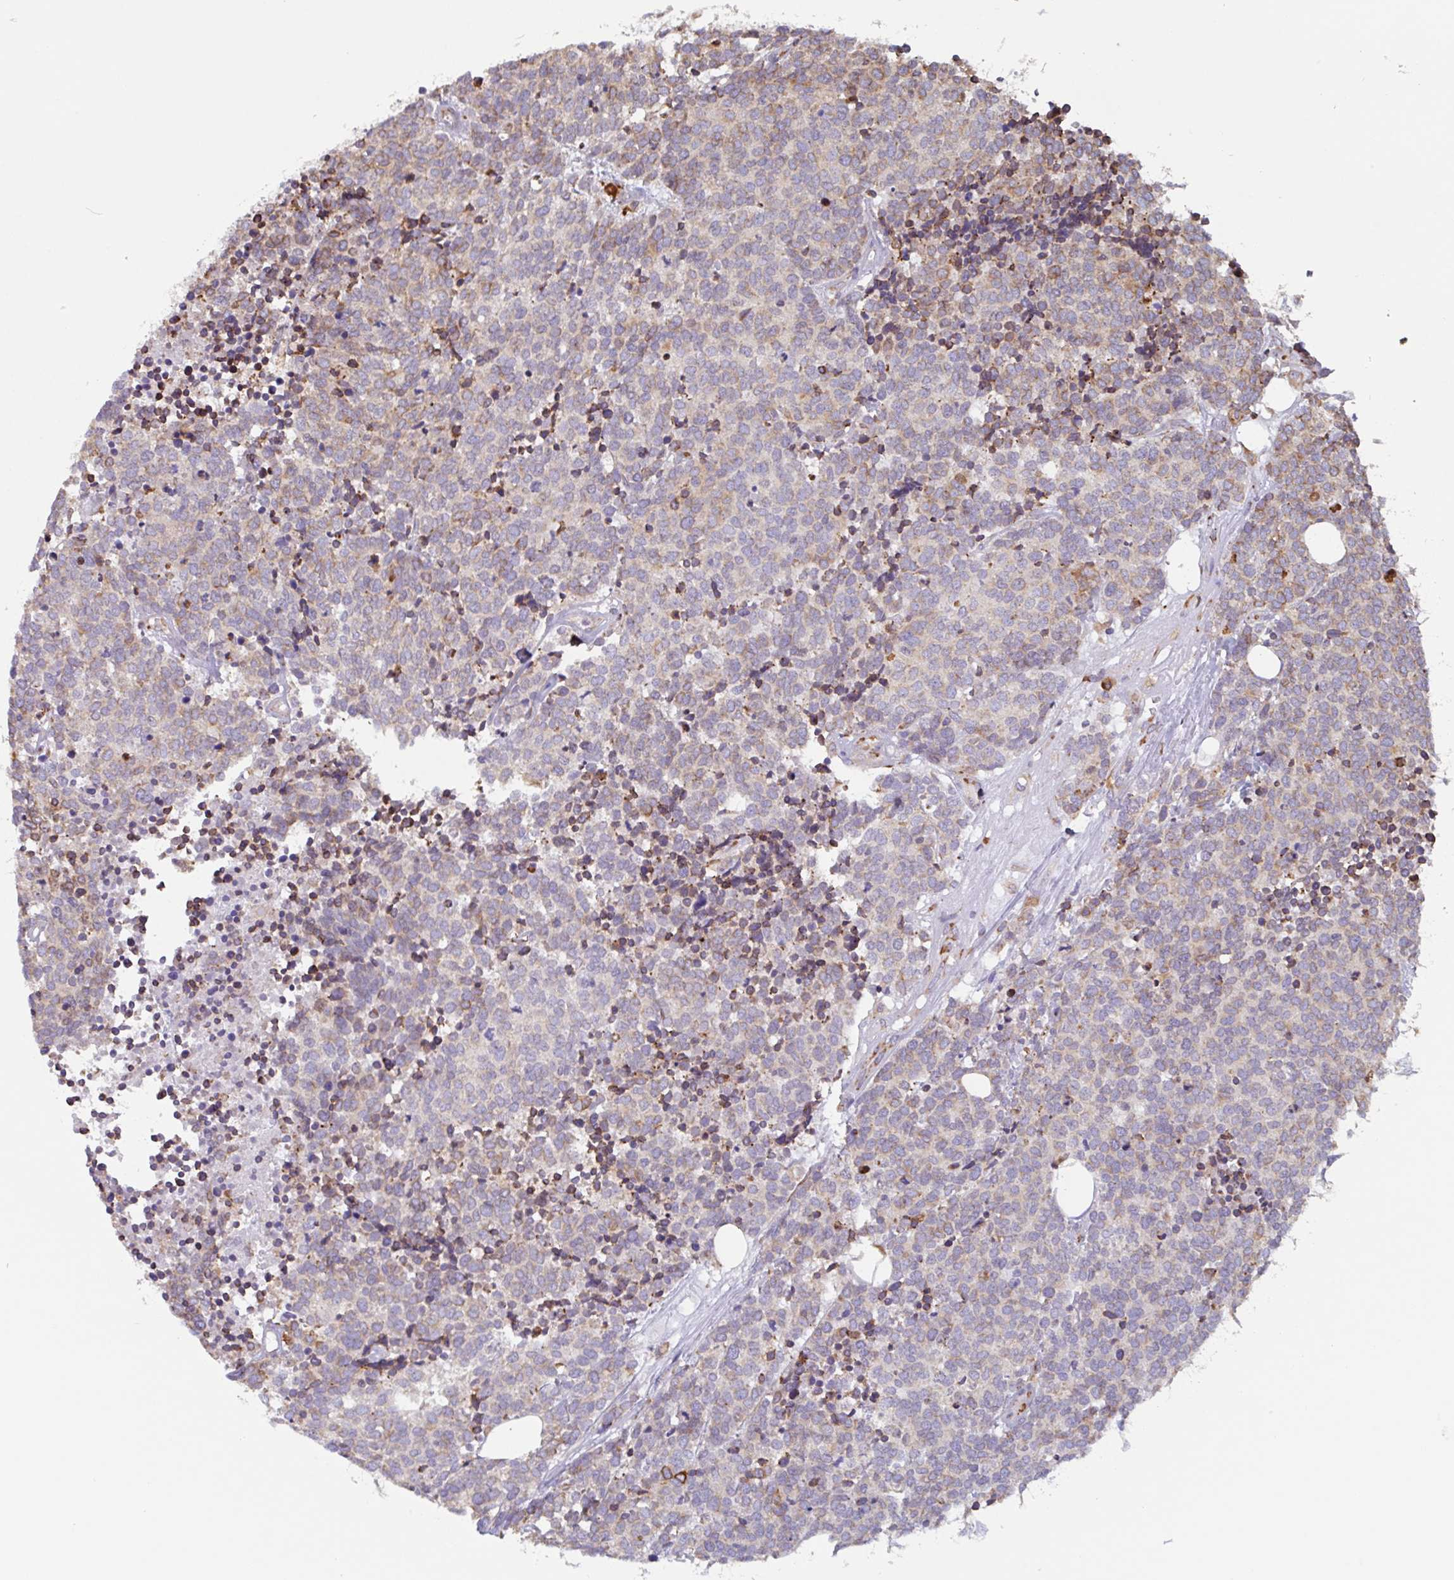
{"staining": {"intensity": "moderate", "quantity": "<25%", "location": "cytoplasmic/membranous"}, "tissue": "carcinoid", "cell_type": "Tumor cells", "image_type": "cancer", "snomed": [{"axis": "morphology", "description": "Carcinoid, malignant, NOS"}, {"axis": "topography", "description": "Skin"}], "caption": "The micrograph reveals a brown stain indicating the presence of a protein in the cytoplasmic/membranous of tumor cells in carcinoid. (Stains: DAB in brown, nuclei in blue, Microscopy: brightfield microscopy at high magnification).", "gene": "DOK4", "patient": {"sex": "female", "age": 79}}